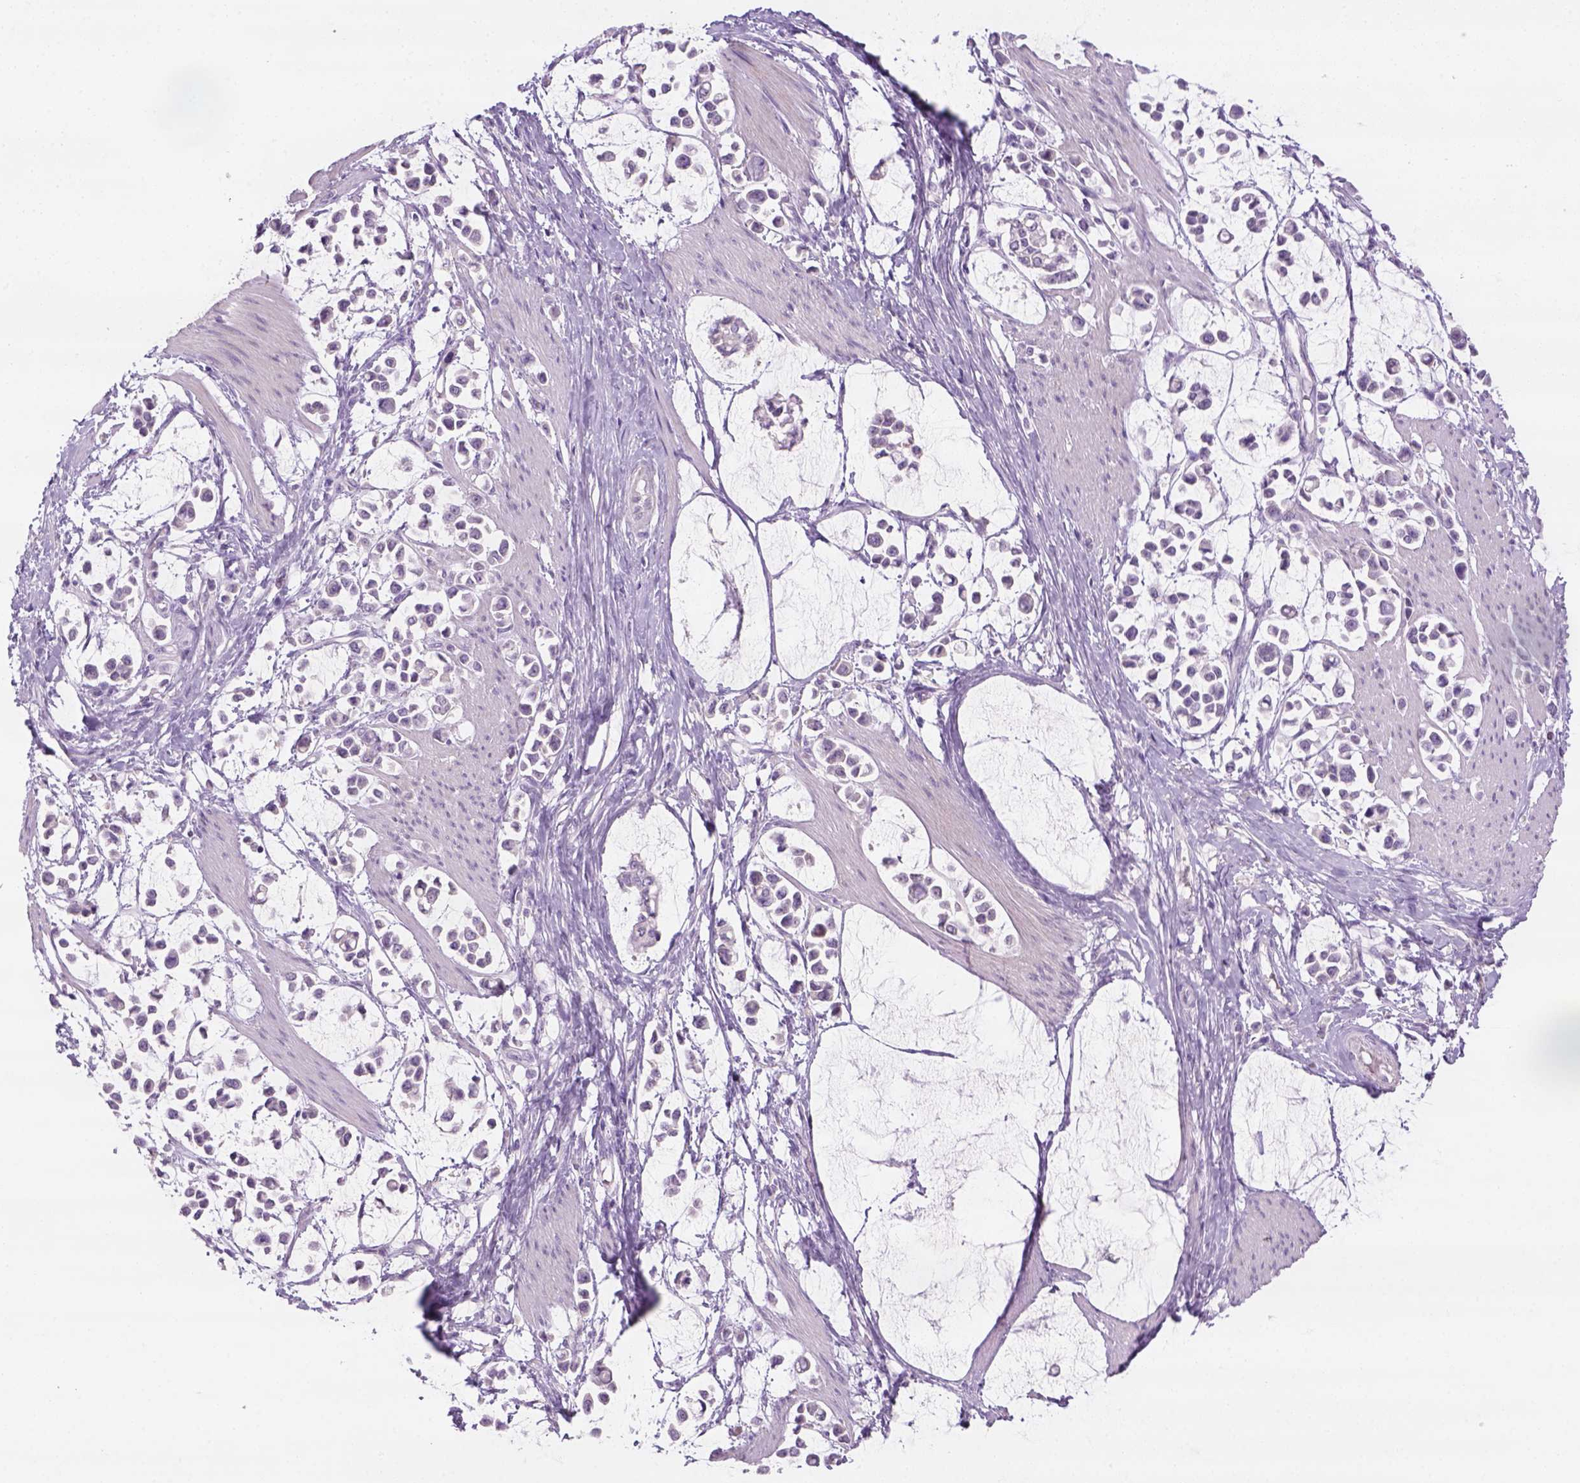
{"staining": {"intensity": "negative", "quantity": "none", "location": "none"}, "tissue": "stomach cancer", "cell_type": "Tumor cells", "image_type": "cancer", "snomed": [{"axis": "morphology", "description": "Adenocarcinoma, NOS"}, {"axis": "topography", "description": "Stomach"}], "caption": "The immunohistochemistry (IHC) histopathology image has no significant positivity in tumor cells of adenocarcinoma (stomach) tissue.", "gene": "GFI1B", "patient": {"sex": "male", "age": 82}}